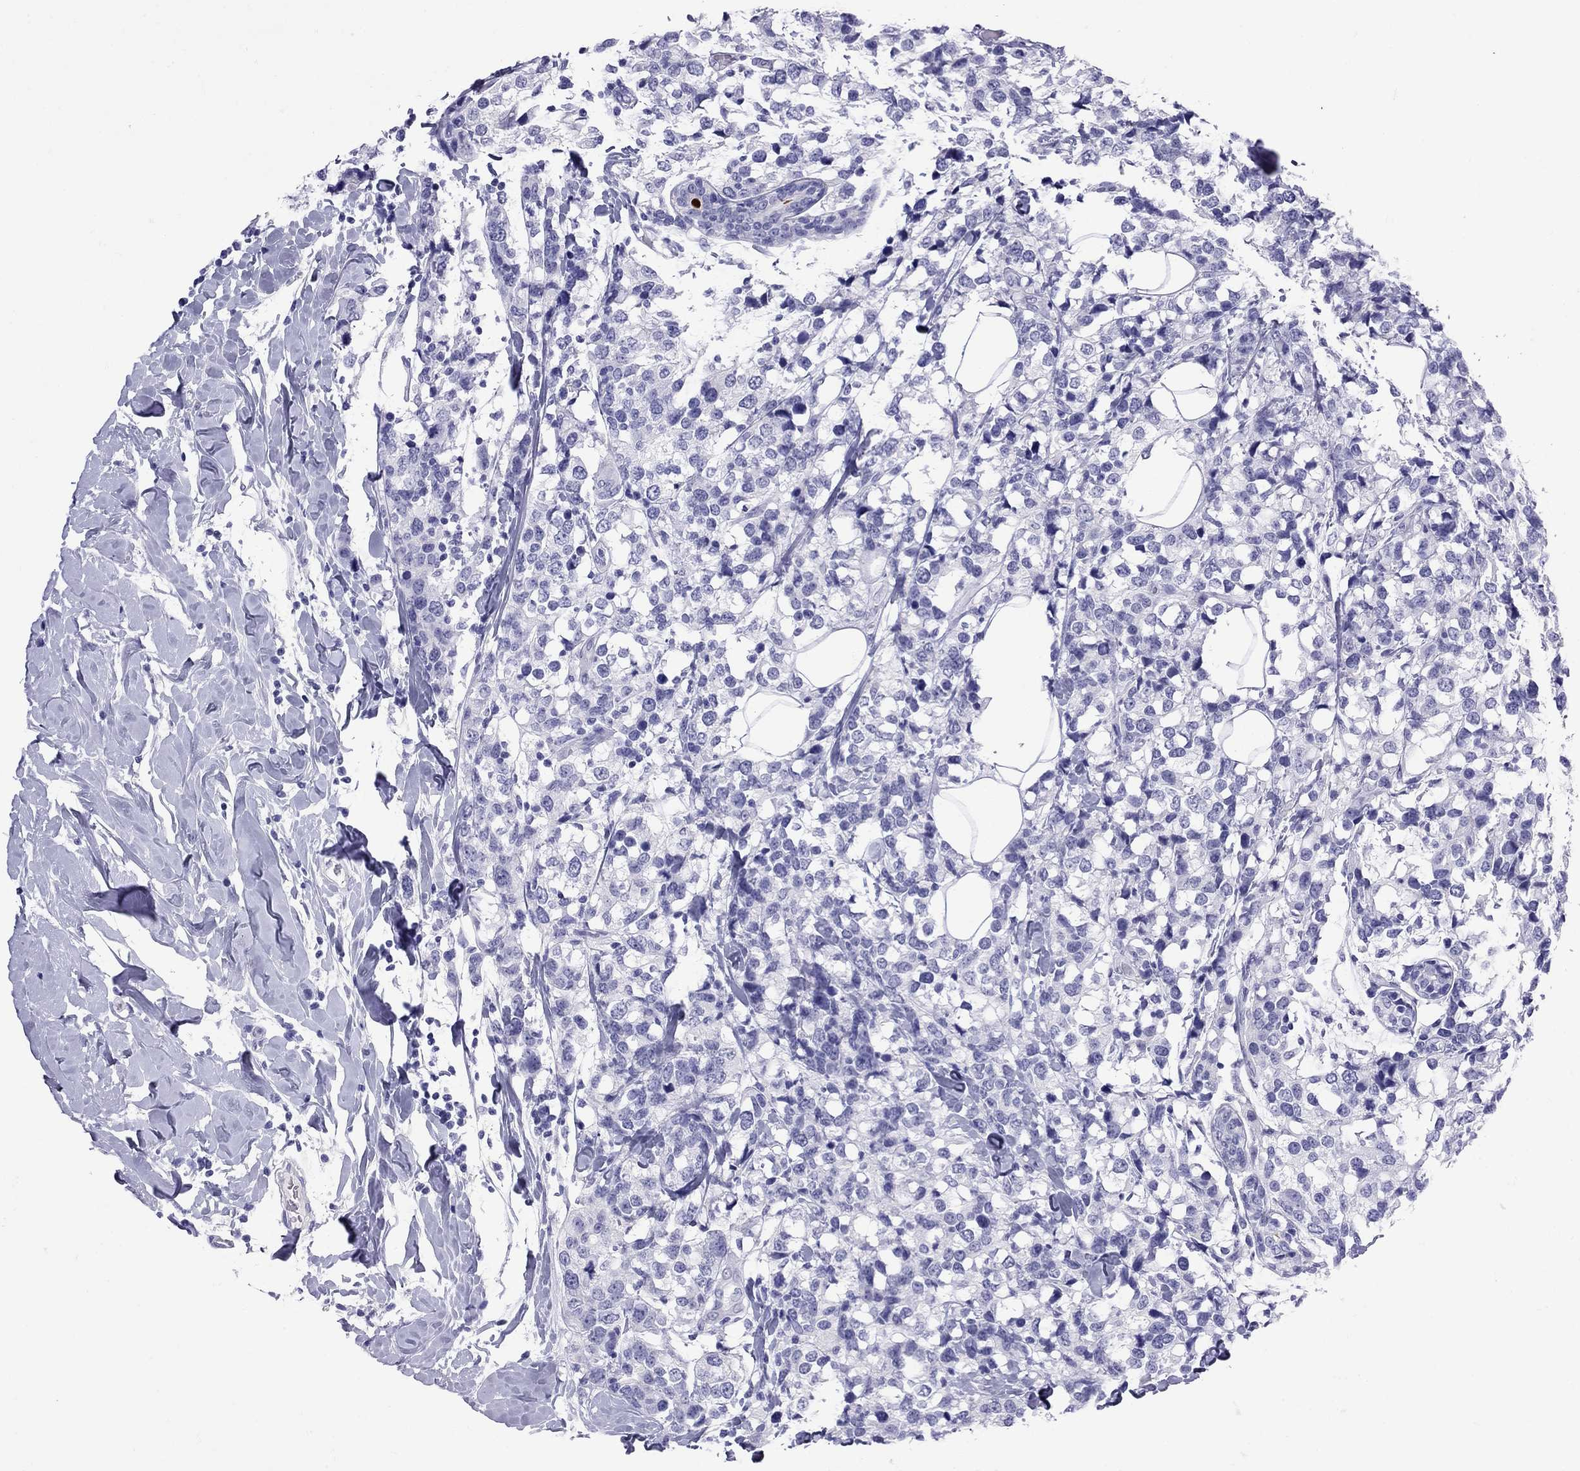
{"staining": {"intensity": "negative", "quantity": "none", "location": "none"}, "tissue": "breast cancer", "cell_type": "Tumor cells", "image_type": "cancer", "snomed": [{"axis": "morphology", "description": "Lobular carcinoma"}, {"axis": "topography", "description": "Breast"}], "caption": "This is an immunohistochemistry (IHC) micrograph of human breast lobular carcinoma. There is no staining in tumor cells.", "gene": "GRIA2", "patient": {"sex": "female", "age": 59}}